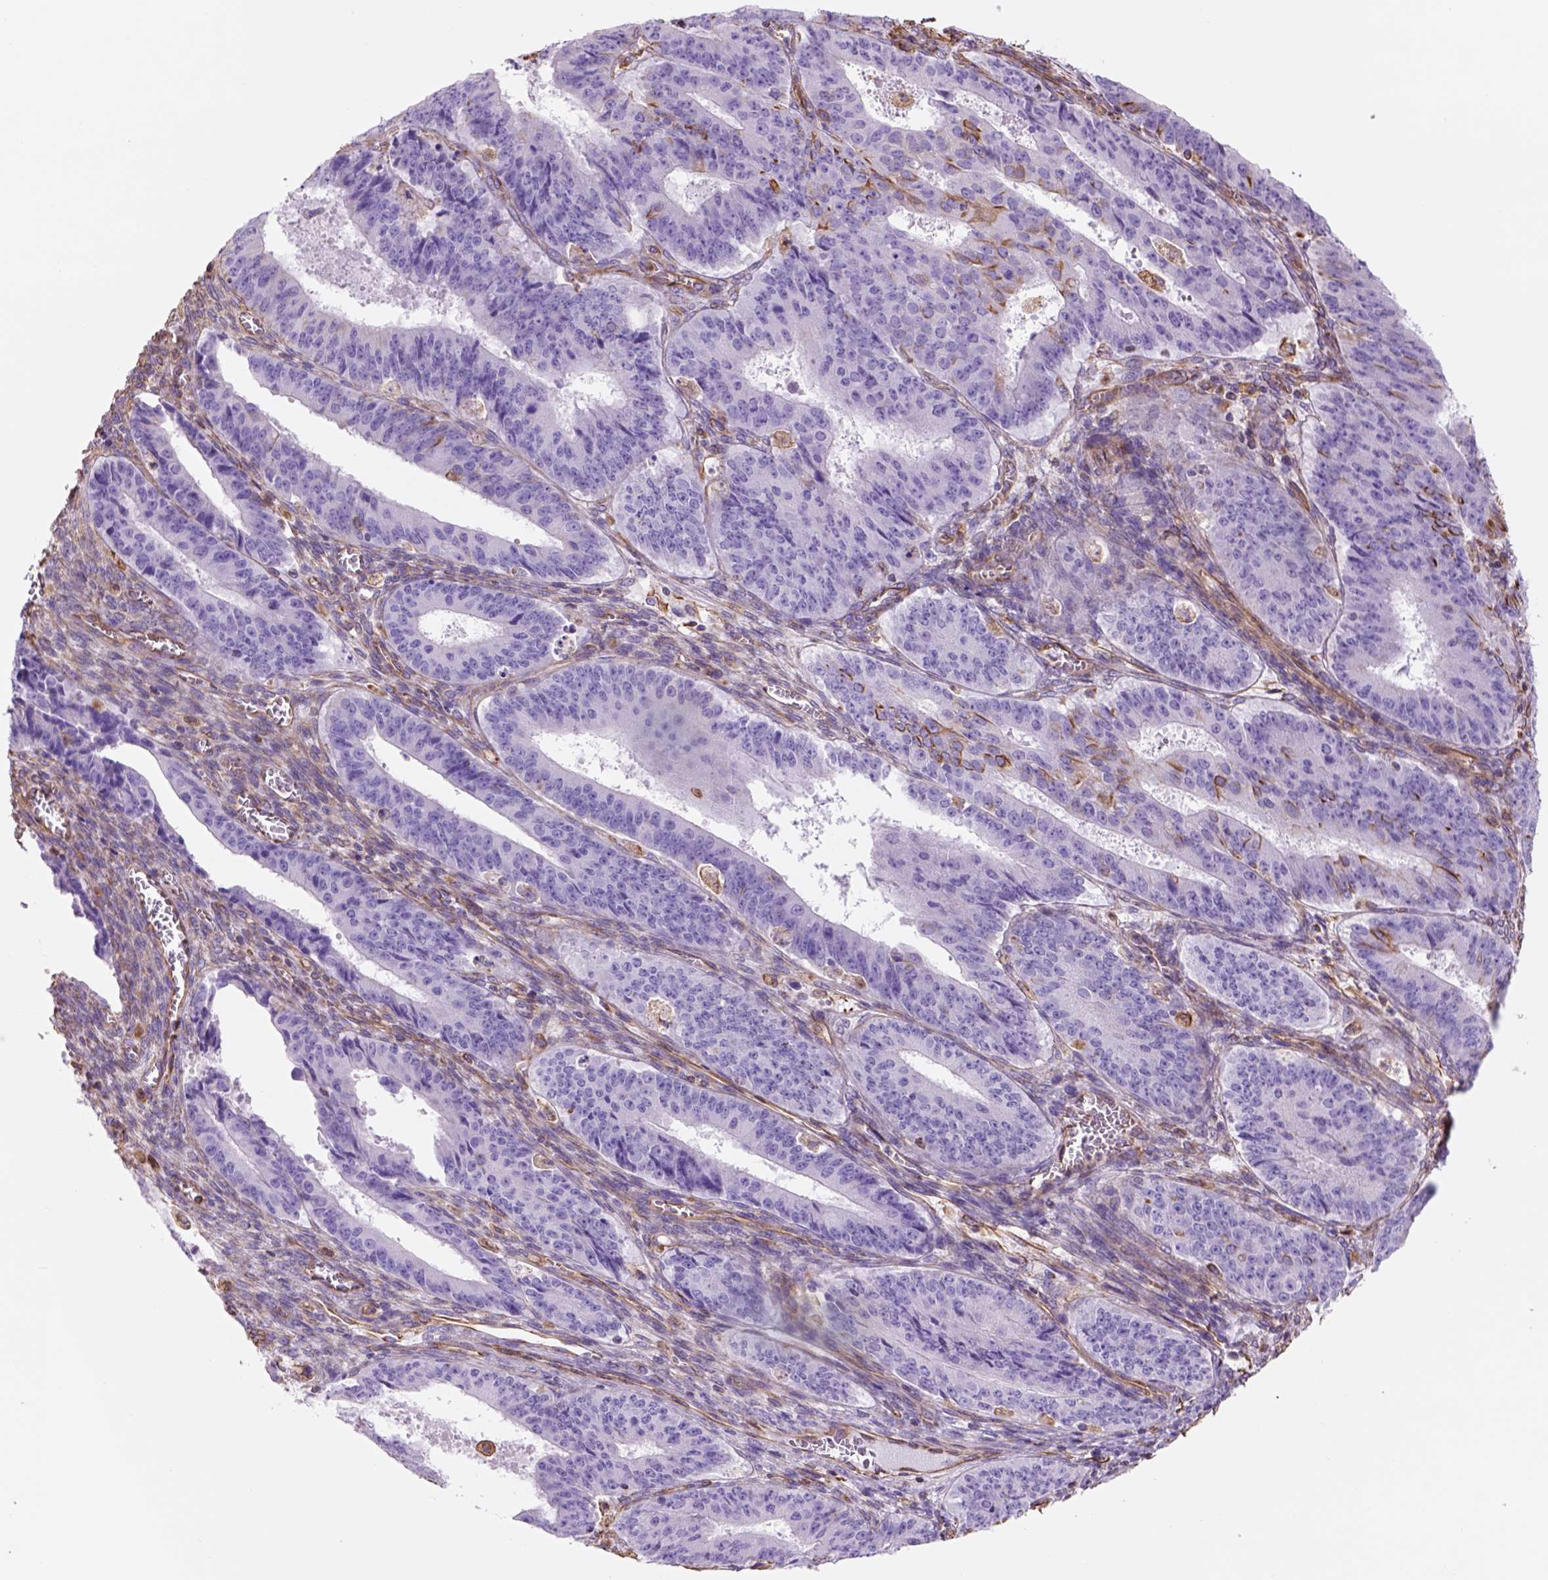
{"staining": {"intensity": "negative", "quantity": "none", "location": "none"}, "tissue": "ovarian cancer", "cell_type": "Tumor cells", "image_type": "cancer", "snomed": [{"axis": "morphology", "description": "Carcinoma, endometroid"}, {"axis": "topography", "description": "Ovary"}], "caption": "The immunohistochemistry (IHC) histopathology image has no significant staining in tumor cells of ovarian endometroid carcinoma tissue.", "gene": "ZZZ3", "patient": {"sex": "female", "age": 42}}